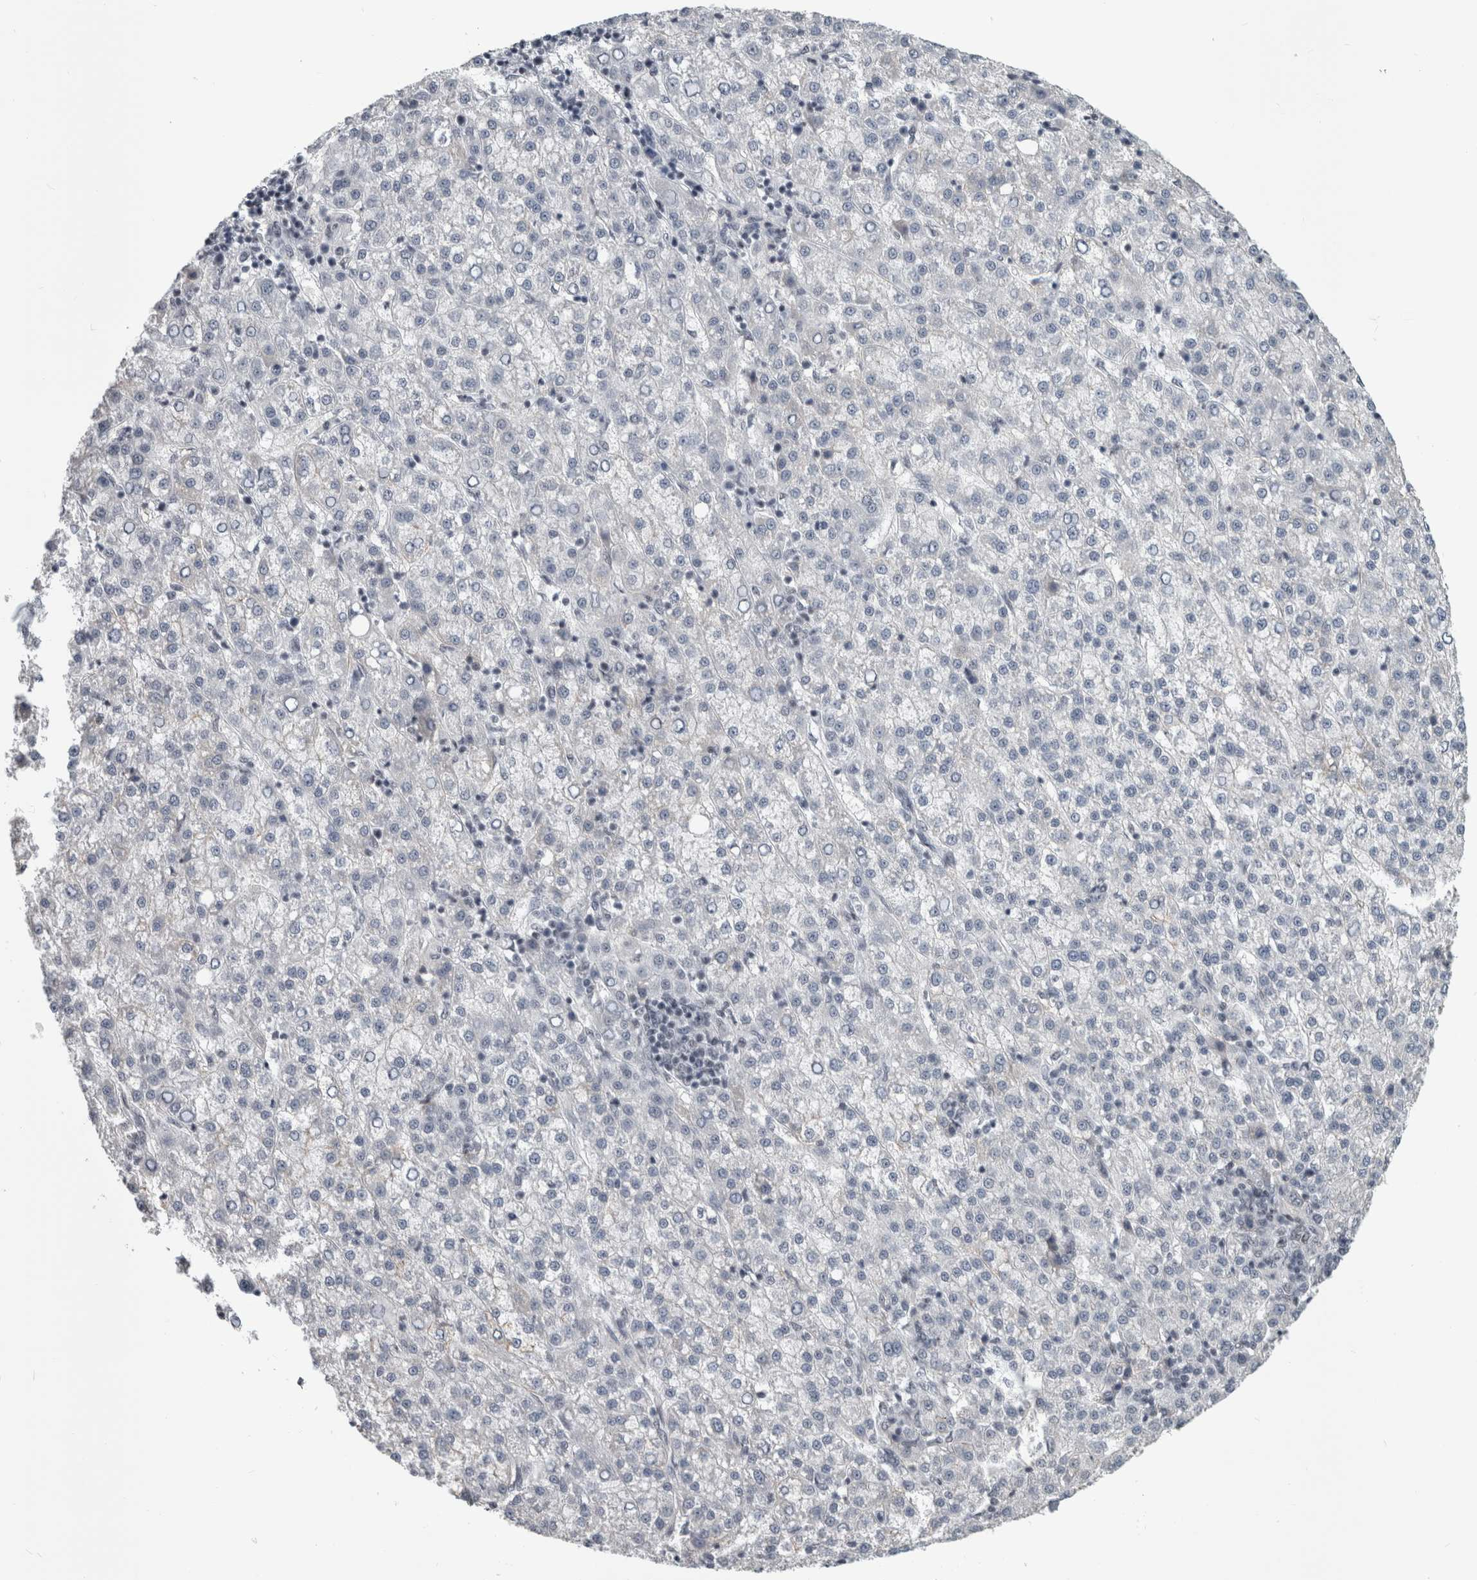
{"staining": {"intensity": "negative", "quantity": "none", "location": "none"}, "tissue": "liver cancer", "cell_type": "Tumor cells", "image_type": "cancer", "snomed": [{"axis": "morphology", "description": "Carcinoma, Hepatocellular, NOS"}, {"axis": "topography", "description": "Liver"}], "caption": "High power microscopy histopathology image of an IHC image of liver hepatocellular carcinoma, revealing no significant expression in tumor cells.", "gene": "ARID4B", "patient": {"sex": "female", "age": 58}}